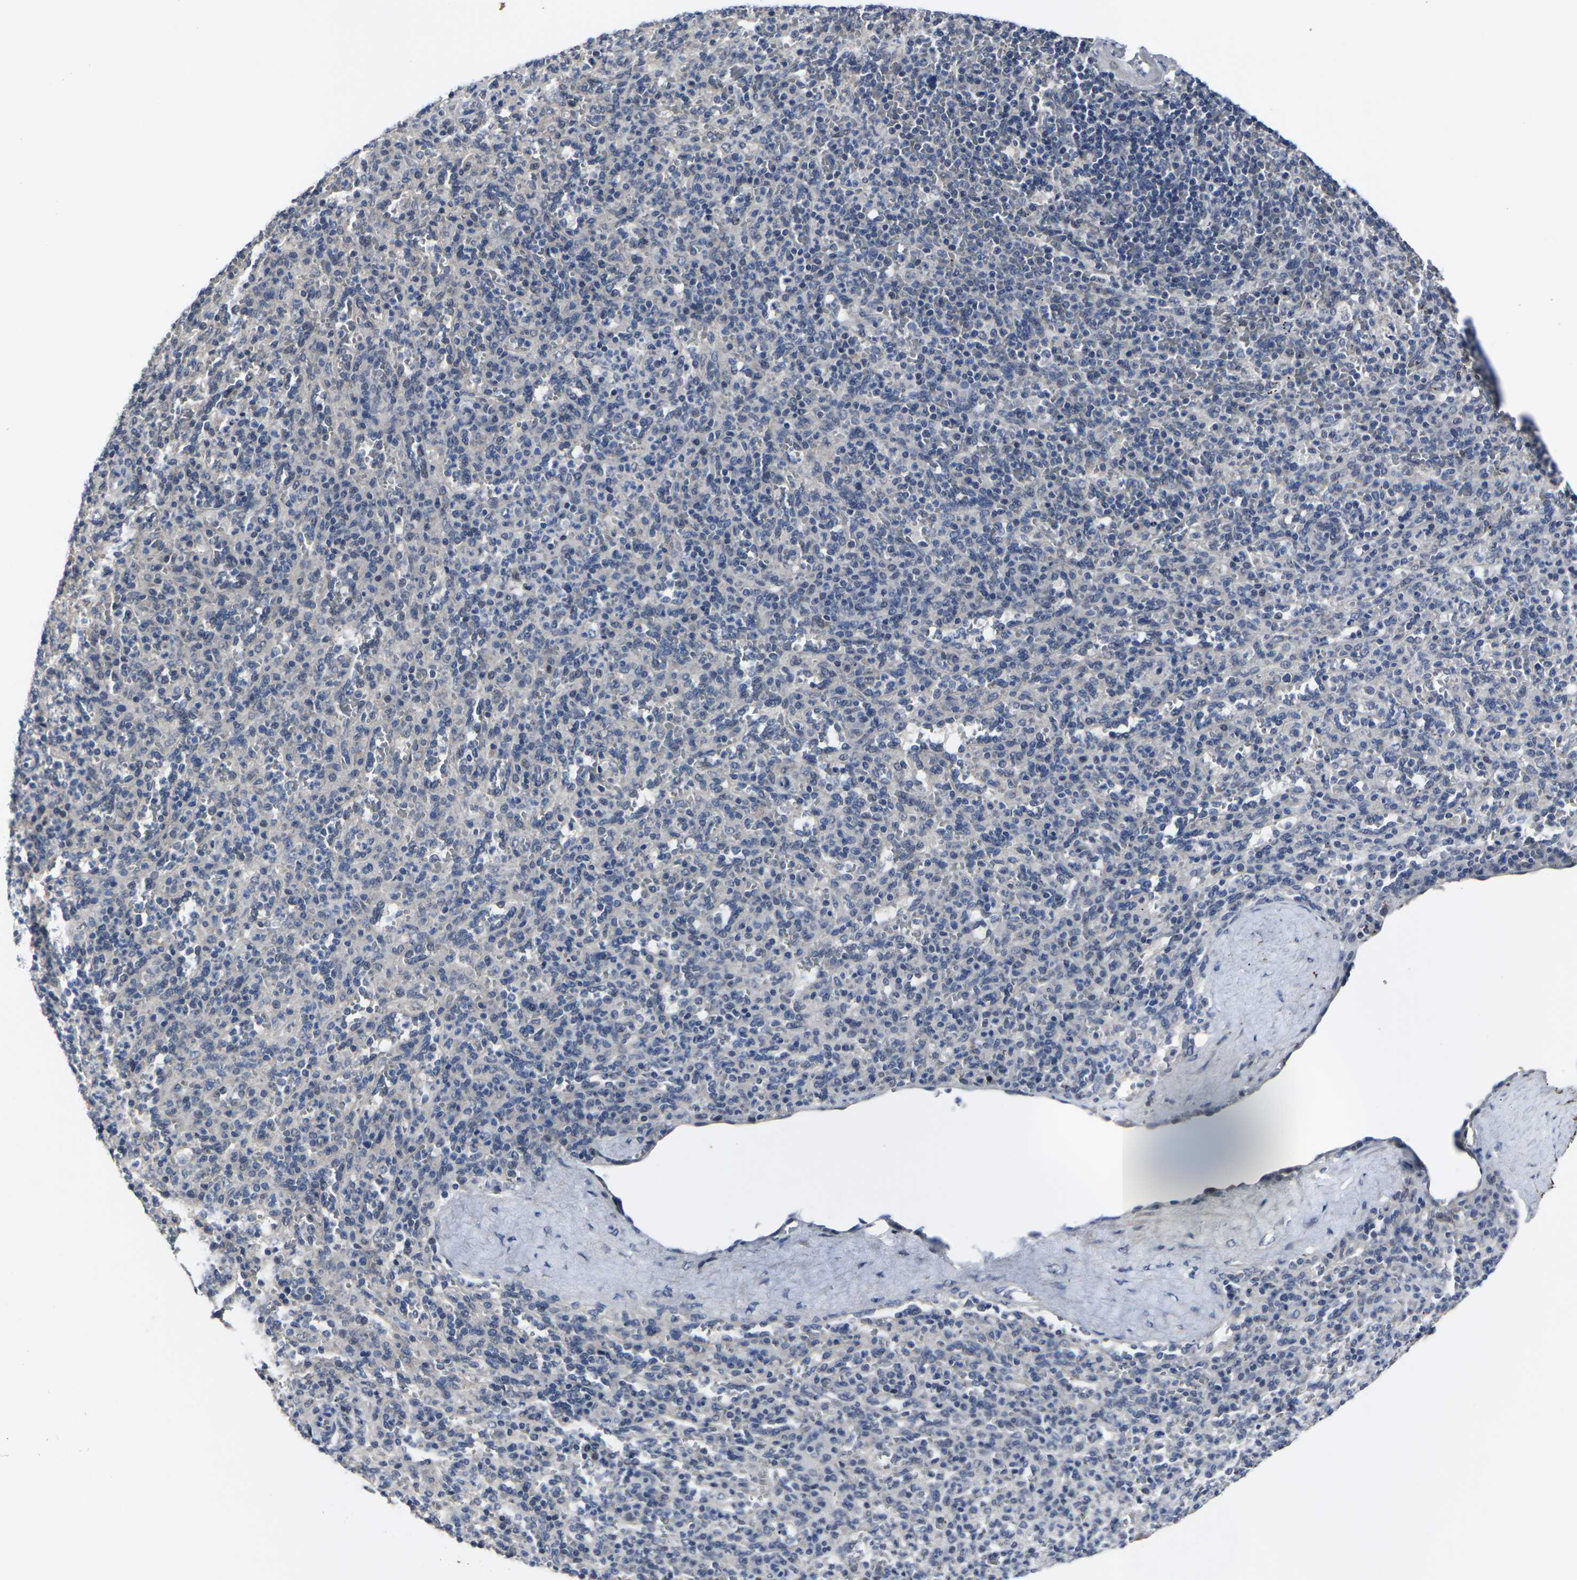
{"staining": {"intensity": "negative", "quantity": "none", "location": "none"}, "tissue": "spleen", "cell_type": "Cells in red pulp", "image_type": "normal", "snomed": [{"axis": "morphology", "description": "Normal tissue, NOS"}, {"axis": "topography", "description": "Spleen"}], "caption": "Spleen stained for a protein using immunohistochemistry (IHC) displays no positivity cells in red pulp.", "gene": "MSANTD4", "patient": {"sex": "male", "age": 36}}